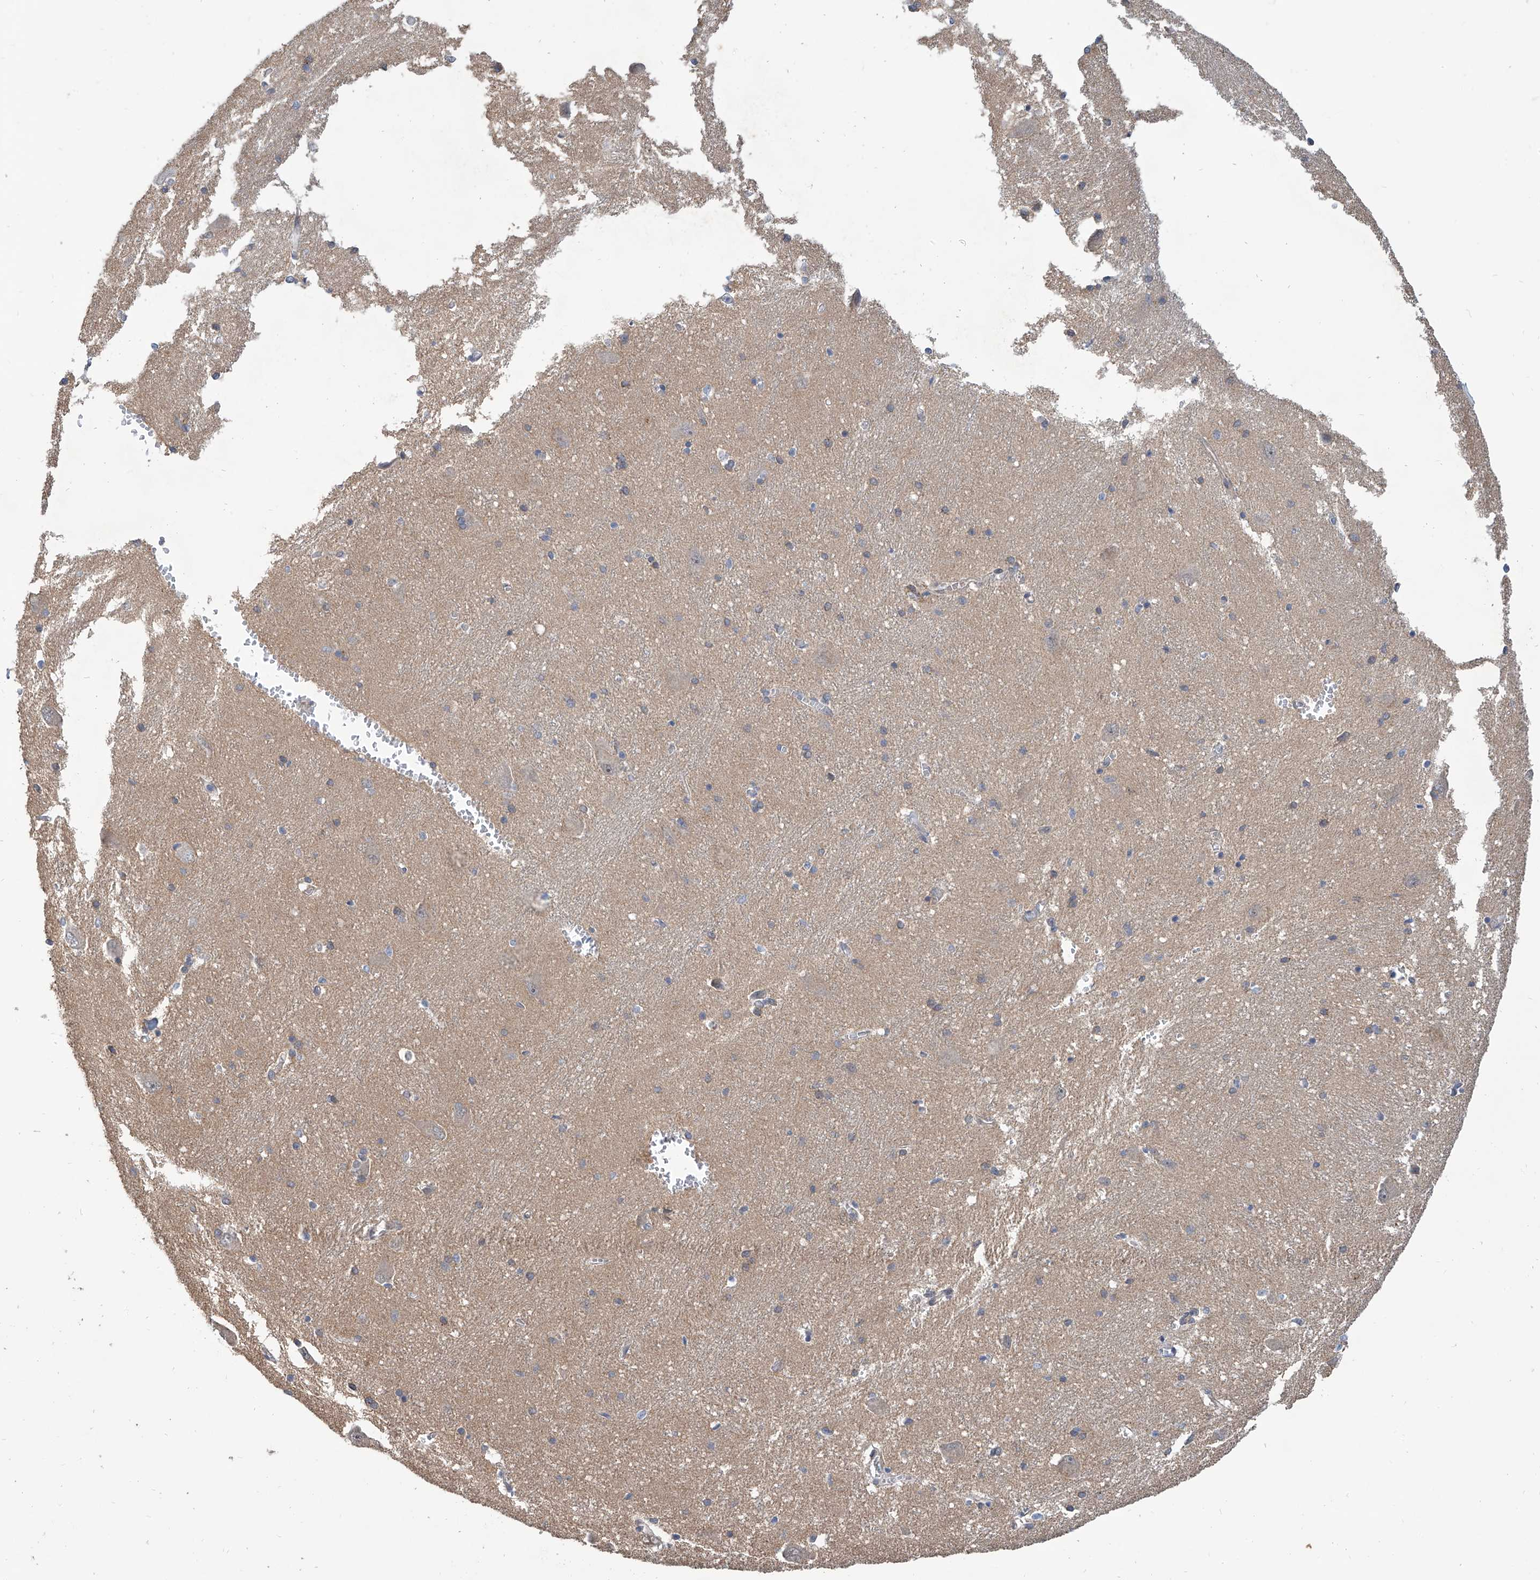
{"staining": {"intensity": "weak", "quantity": "<25%", "location": "cytoplasmic/membranous"}, "tissue": "caudate", "cell_type": "Glial cells", "image_type": "normal", "snomed": [{"axis": "morphology", "description": "Normal tissue, NOS"}, {"axis": "topography", "description": "Lateral ventricle wall"}], "caption": "This is a histopathology image of immunohistochemistry staining of benign caudate, which shows no expression in glial cells.", "gene": "MAGEE2", "patient": {"sex": "male", "age": 37}}